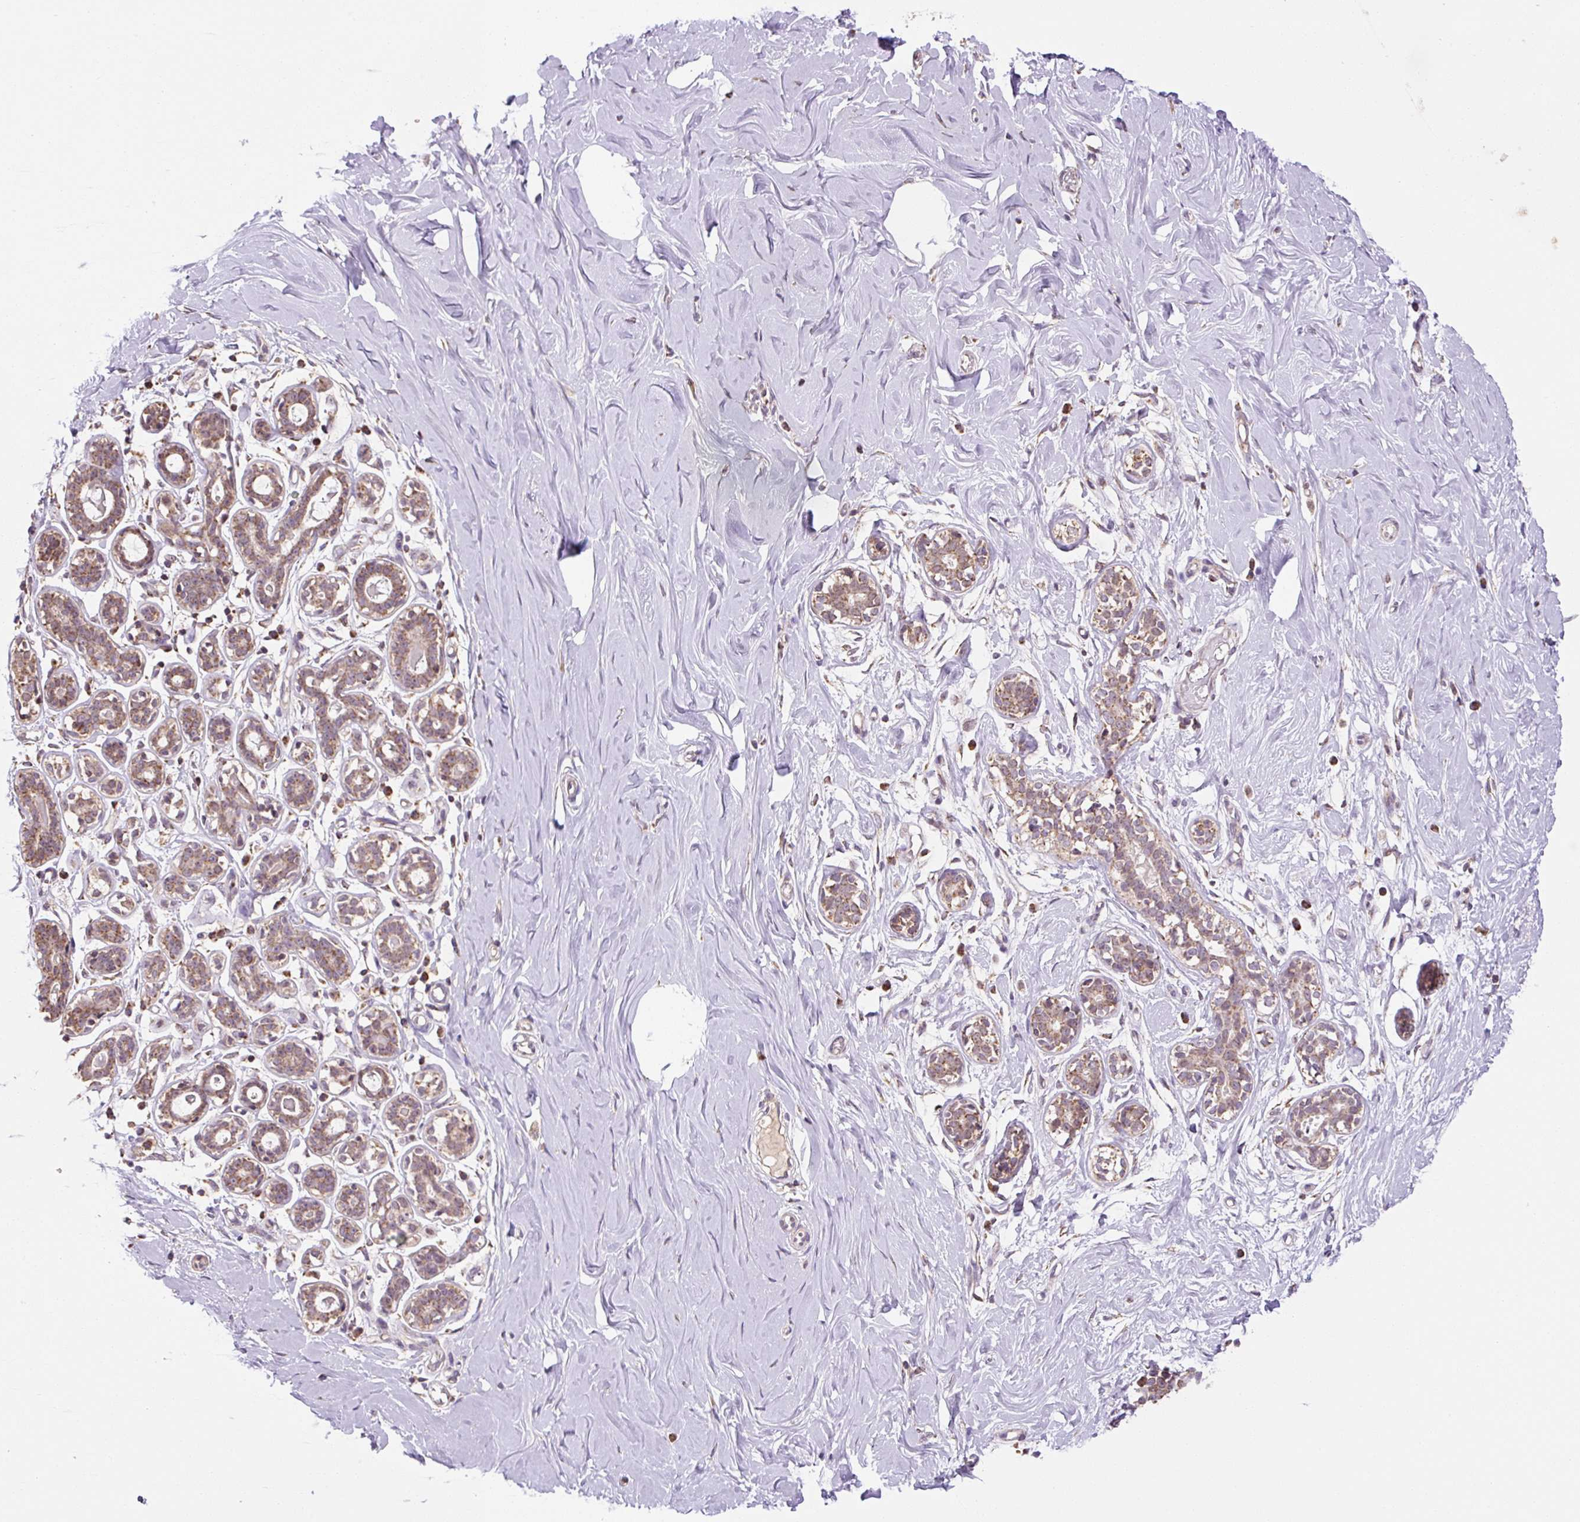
{"staining": {"intensity": "negative", "quantity": "none", "location": "none"}, "tissue": "breast", "cell_type": "Adipocytes", "image_type": "normal", "snomed": [{"axis": "morphology", "description": "Normal tissue, NOS"}, {"axis": "topography", "description": "Breast"}], "caption": "This is an IHC photomicrograph of unremarkable breast. There is no staining in adipocytes.", "gene": "MFSD9", "patient": {"sex": "female", "age": 27}}